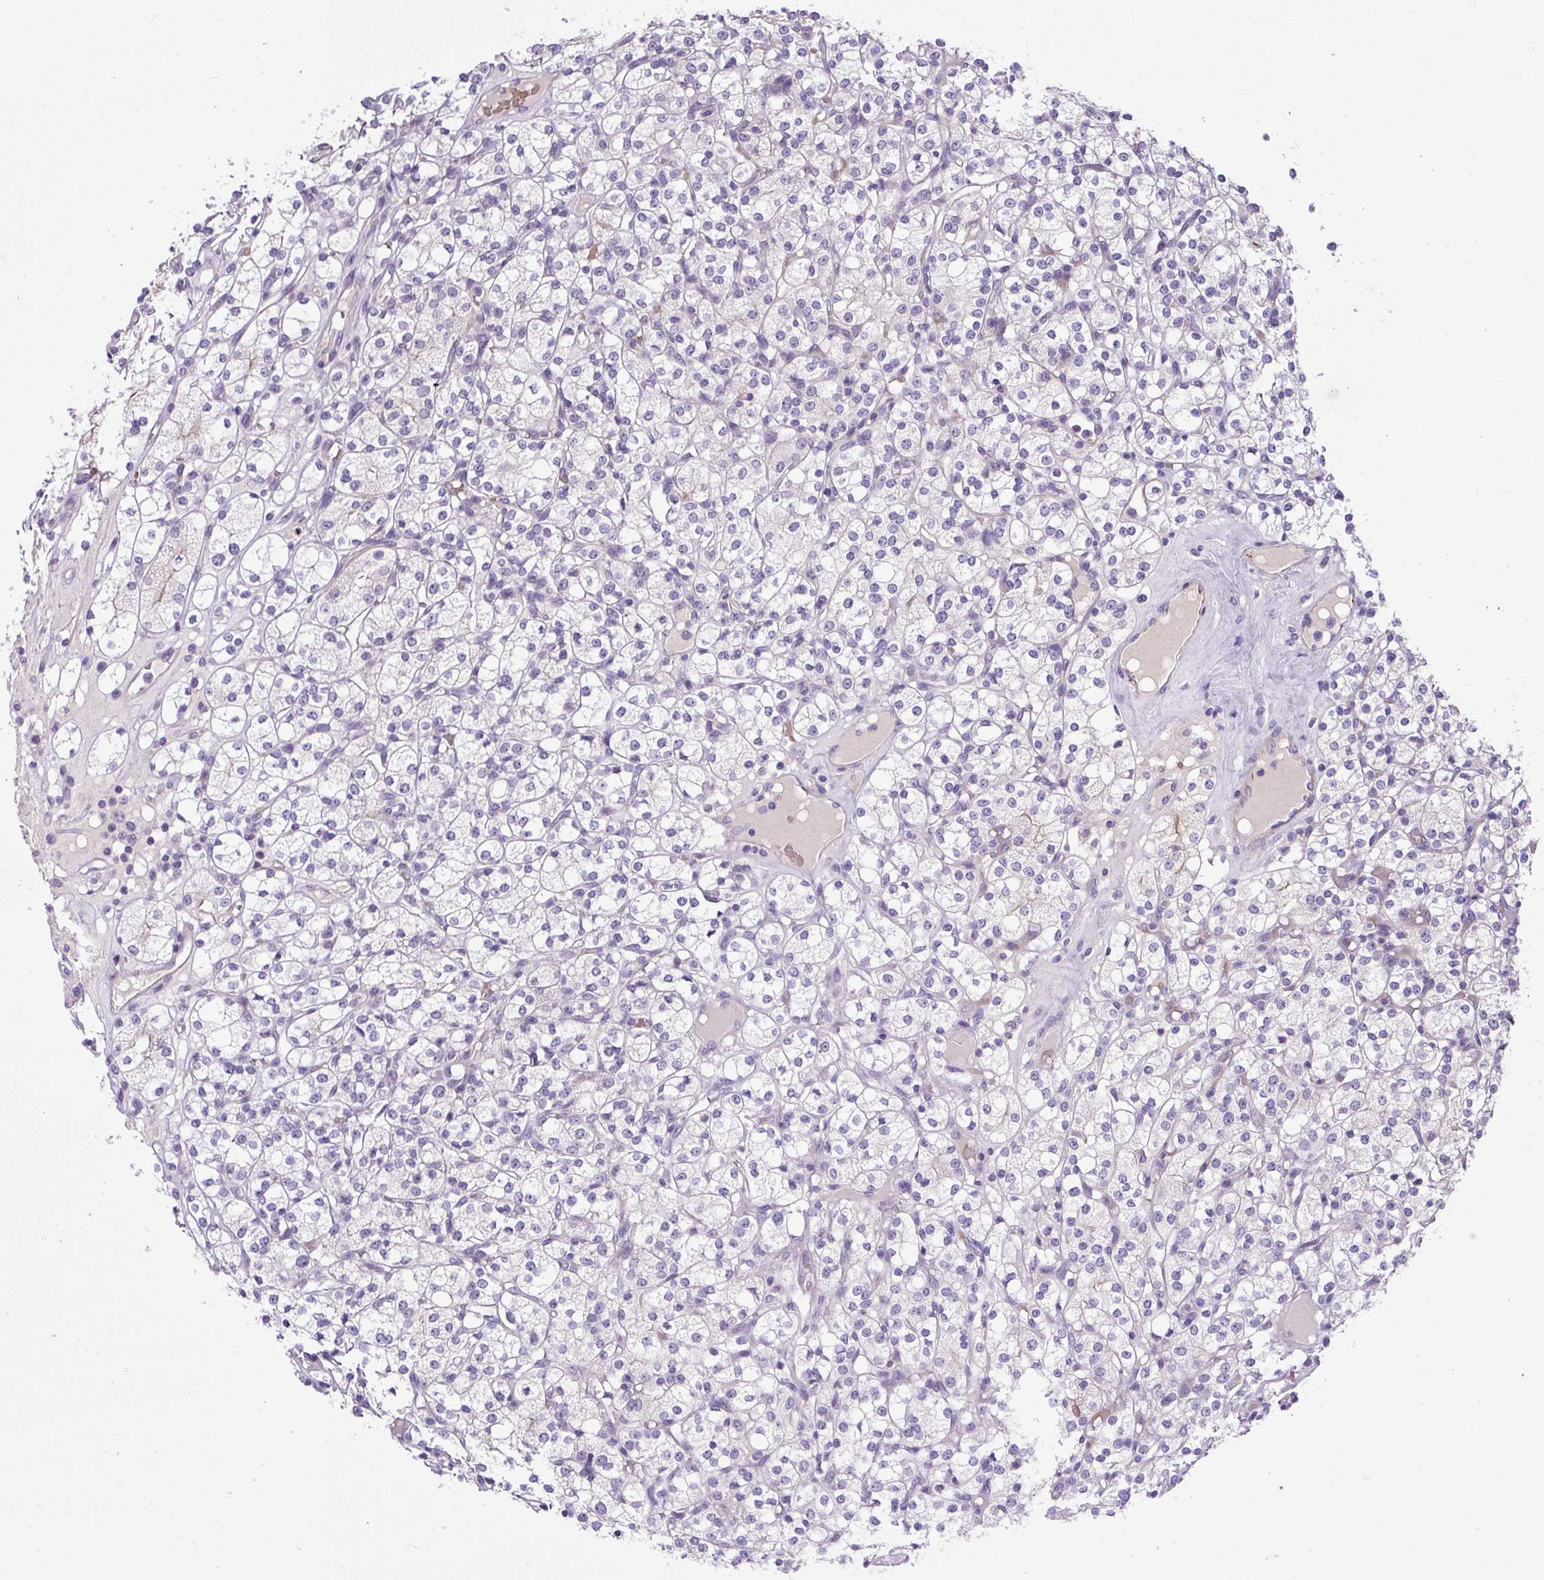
{"staining": {"intensity": "negative", "quantity": "none", "location": "none"}, "tissue": "renal cancer", "cell_type": "Tumor cells", "image_type": "cancer", "snomed": [{"axis": "morphology", "description": "Adenocarcinoma, NOS"}, {"axis": "topography", "description": "Kidney"}], "caption": "The image displays no staining of tumor cells in adenocarcinoma (renal).", "gene": "VWA7", "patient": {"sex": "male", "age": 77}}